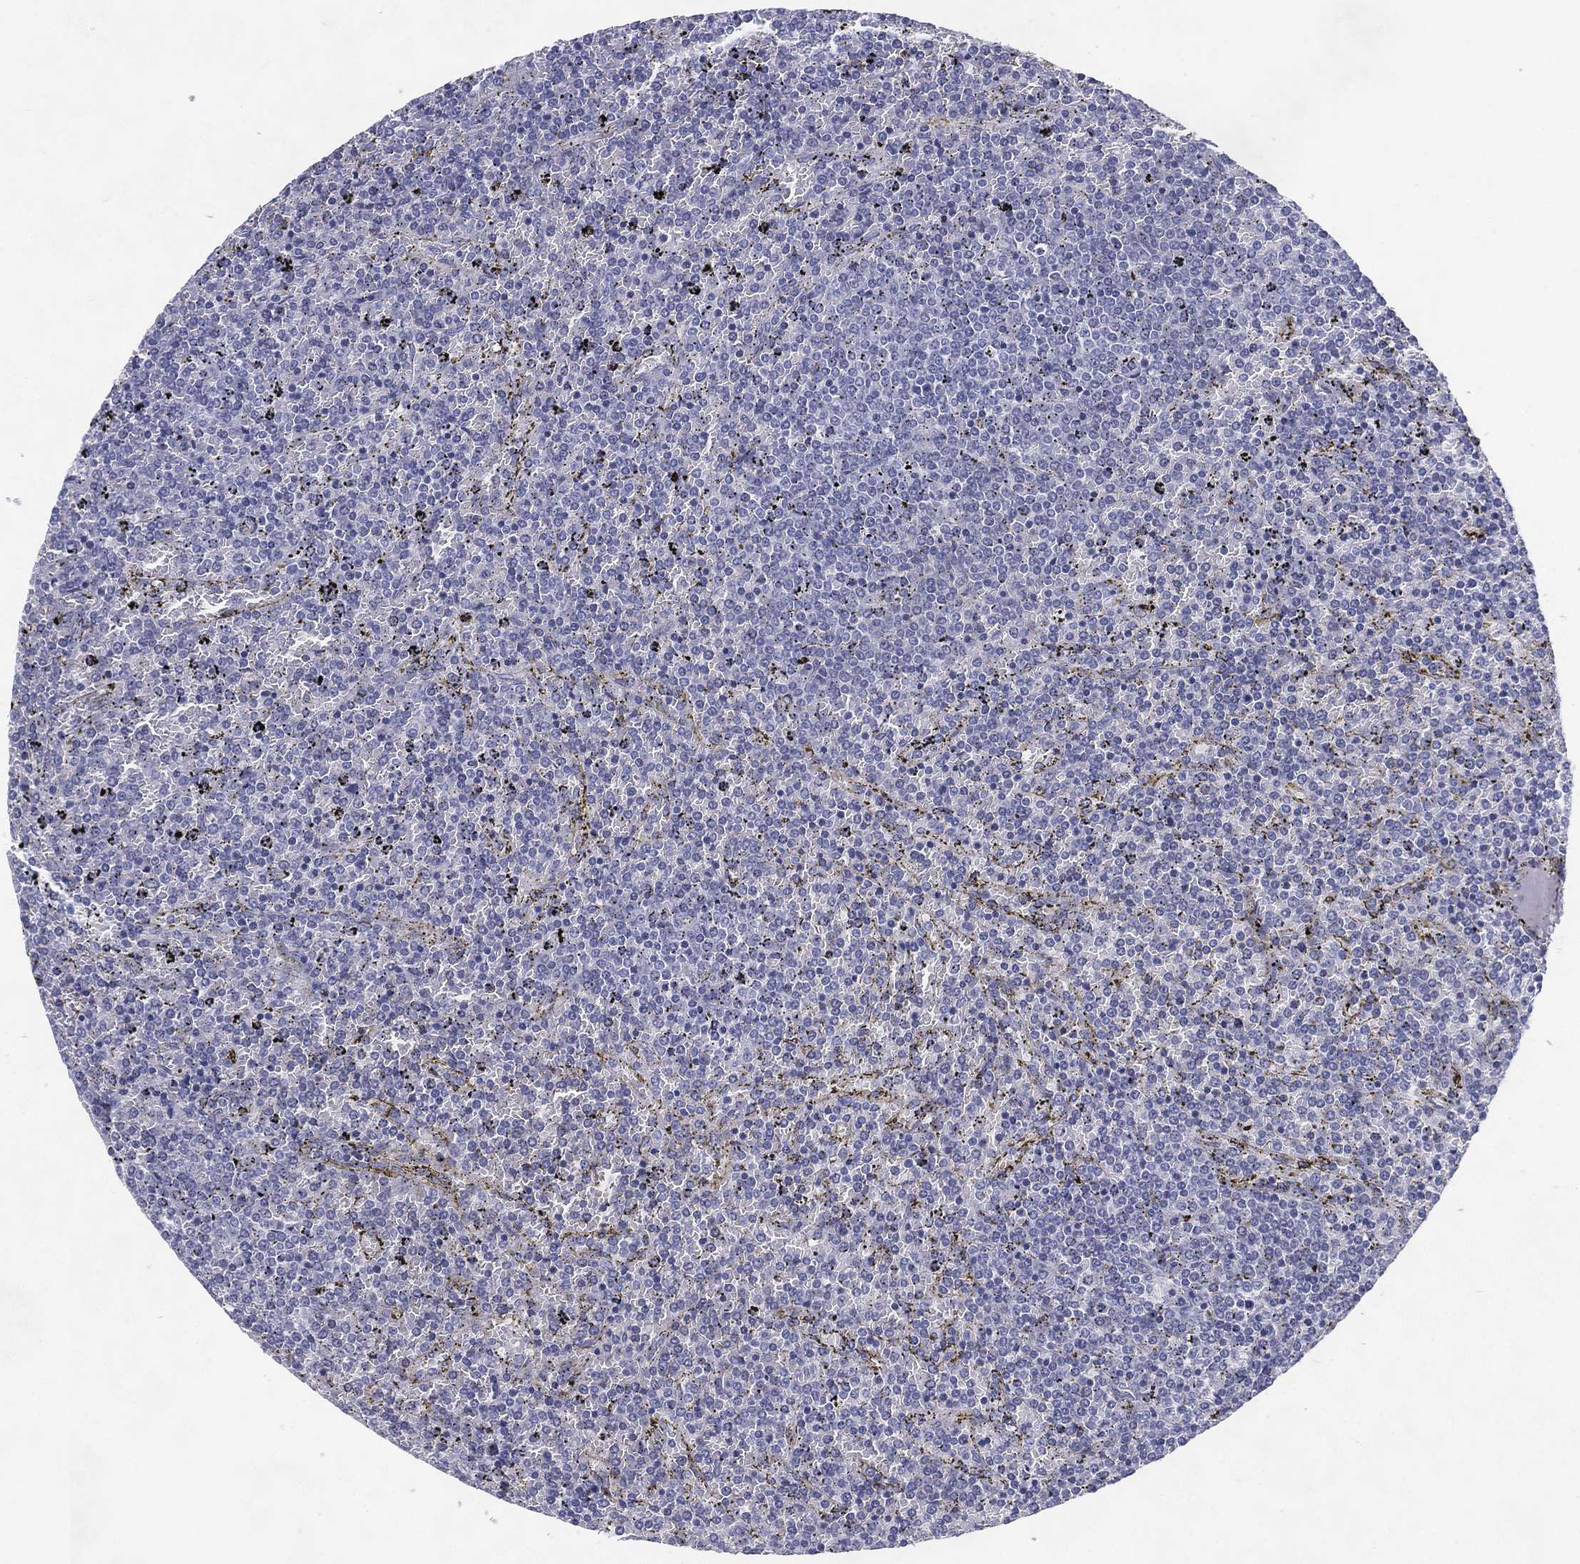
{"staining": {"intensity": "negative", "quantity": "none", "location": "none"}, "tissue": "lymphoma", "cell_type": "Tumor cells", "image_type": "cancer", "snomed": [{"axis": "morphology", "description": "Malignant lymphoma, non-Hodgkin's type, Low grade"}, {"axis": "topography", "description": "Spleen"}], "caption": "Tumor cells are negative for protein expression in human lymphoma.", "gene": "RGS13", "patient": {"sex": "female", "age": 77}}